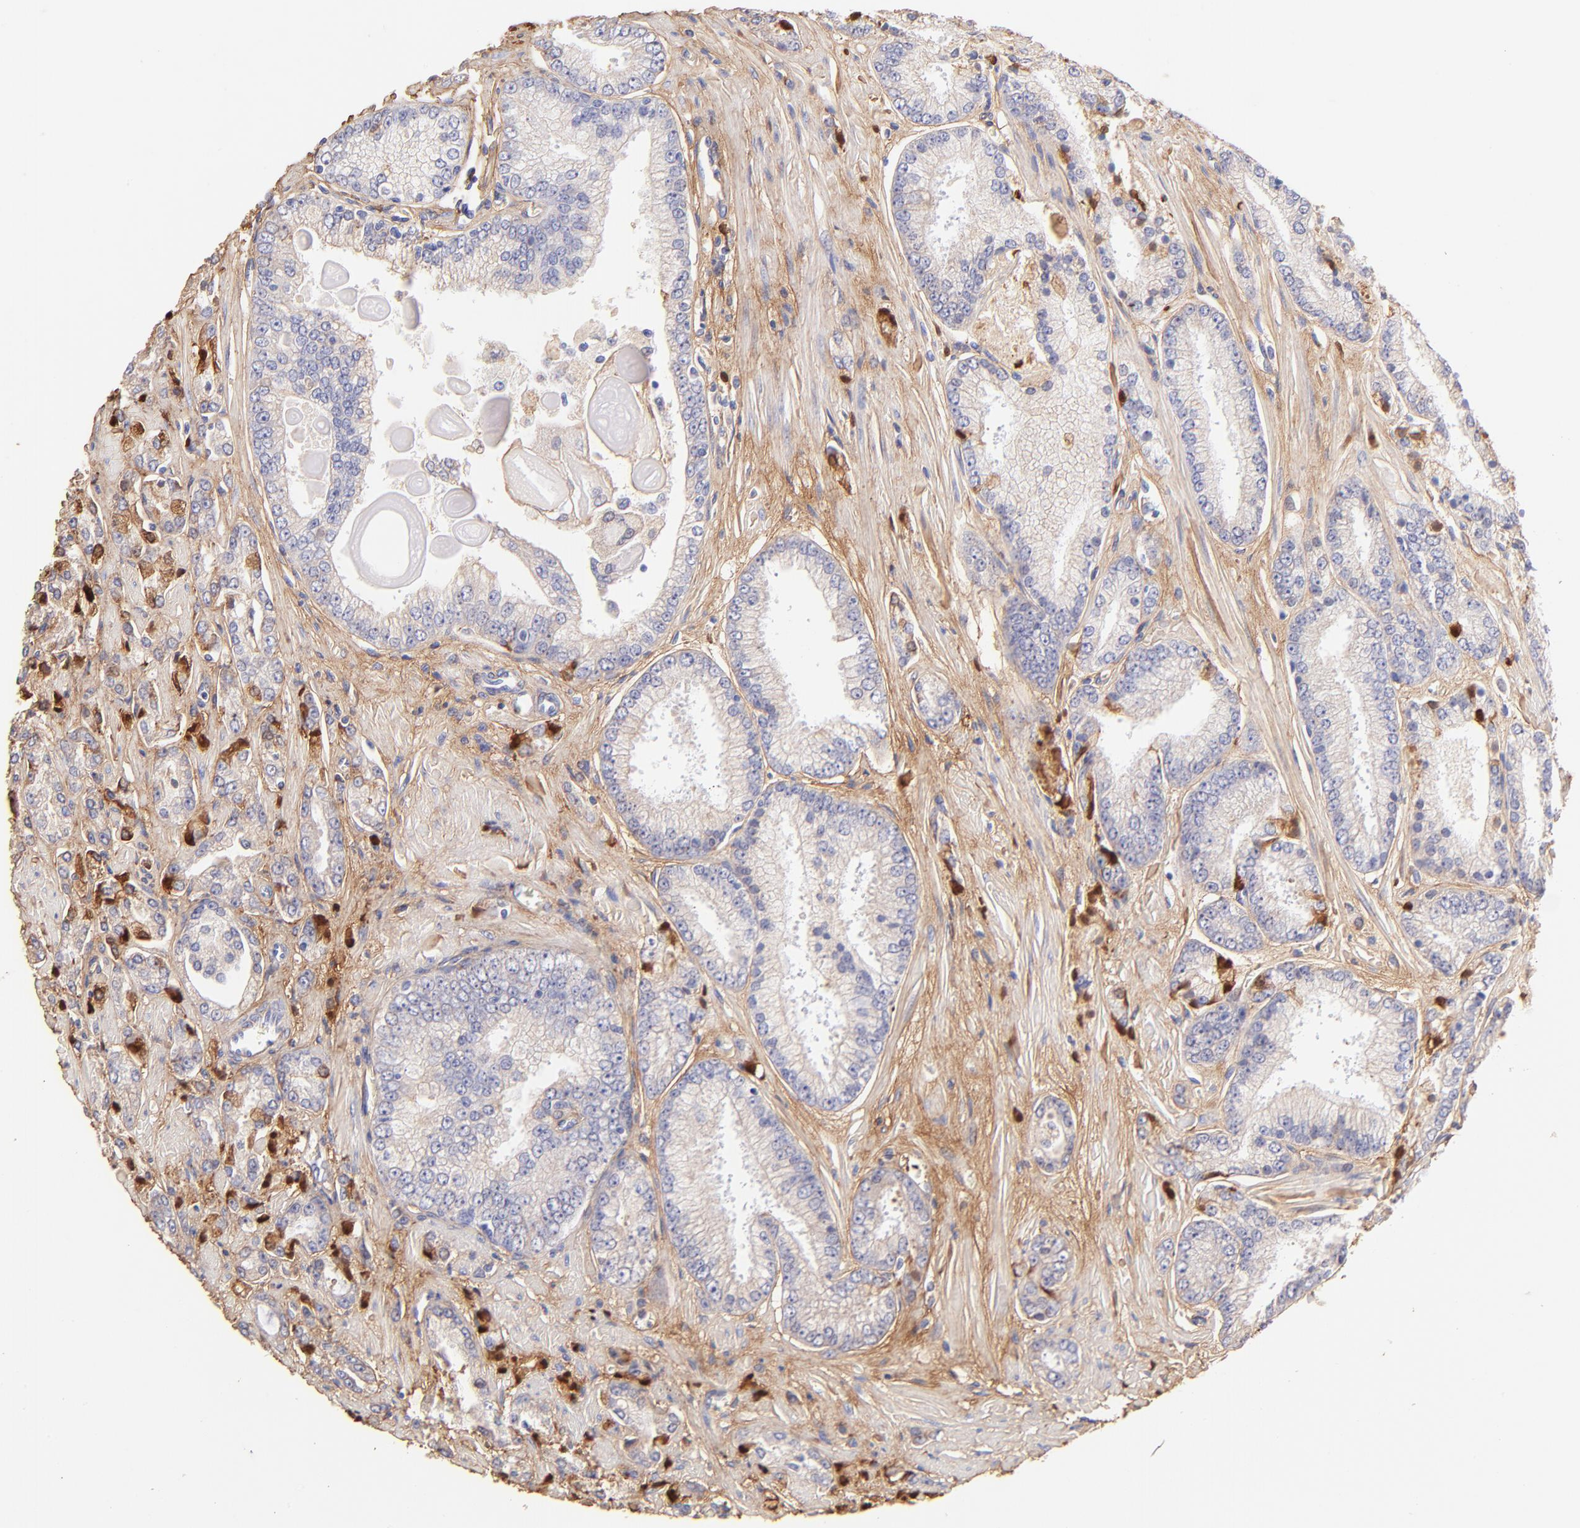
{"staining": {"intensity": "negative", "quantity": "none", "location": "none"}, "tissue": "prostate cancer", "cell_type": "Tumor cells", "image_type": "cancer", "snomed": [{"axis": "morphology", "description": "Adenocarcinoma, High grade"}, {"axis": "topography", "description": "Prostate"}], "caption": "Prostate cancer (adenocarcinoma (high-grade)) was stained to show a protein in brown. There is no significant positivity in tumor cells.", "gene": "BGN", "patient": {"sex": "male", "age": 71}}